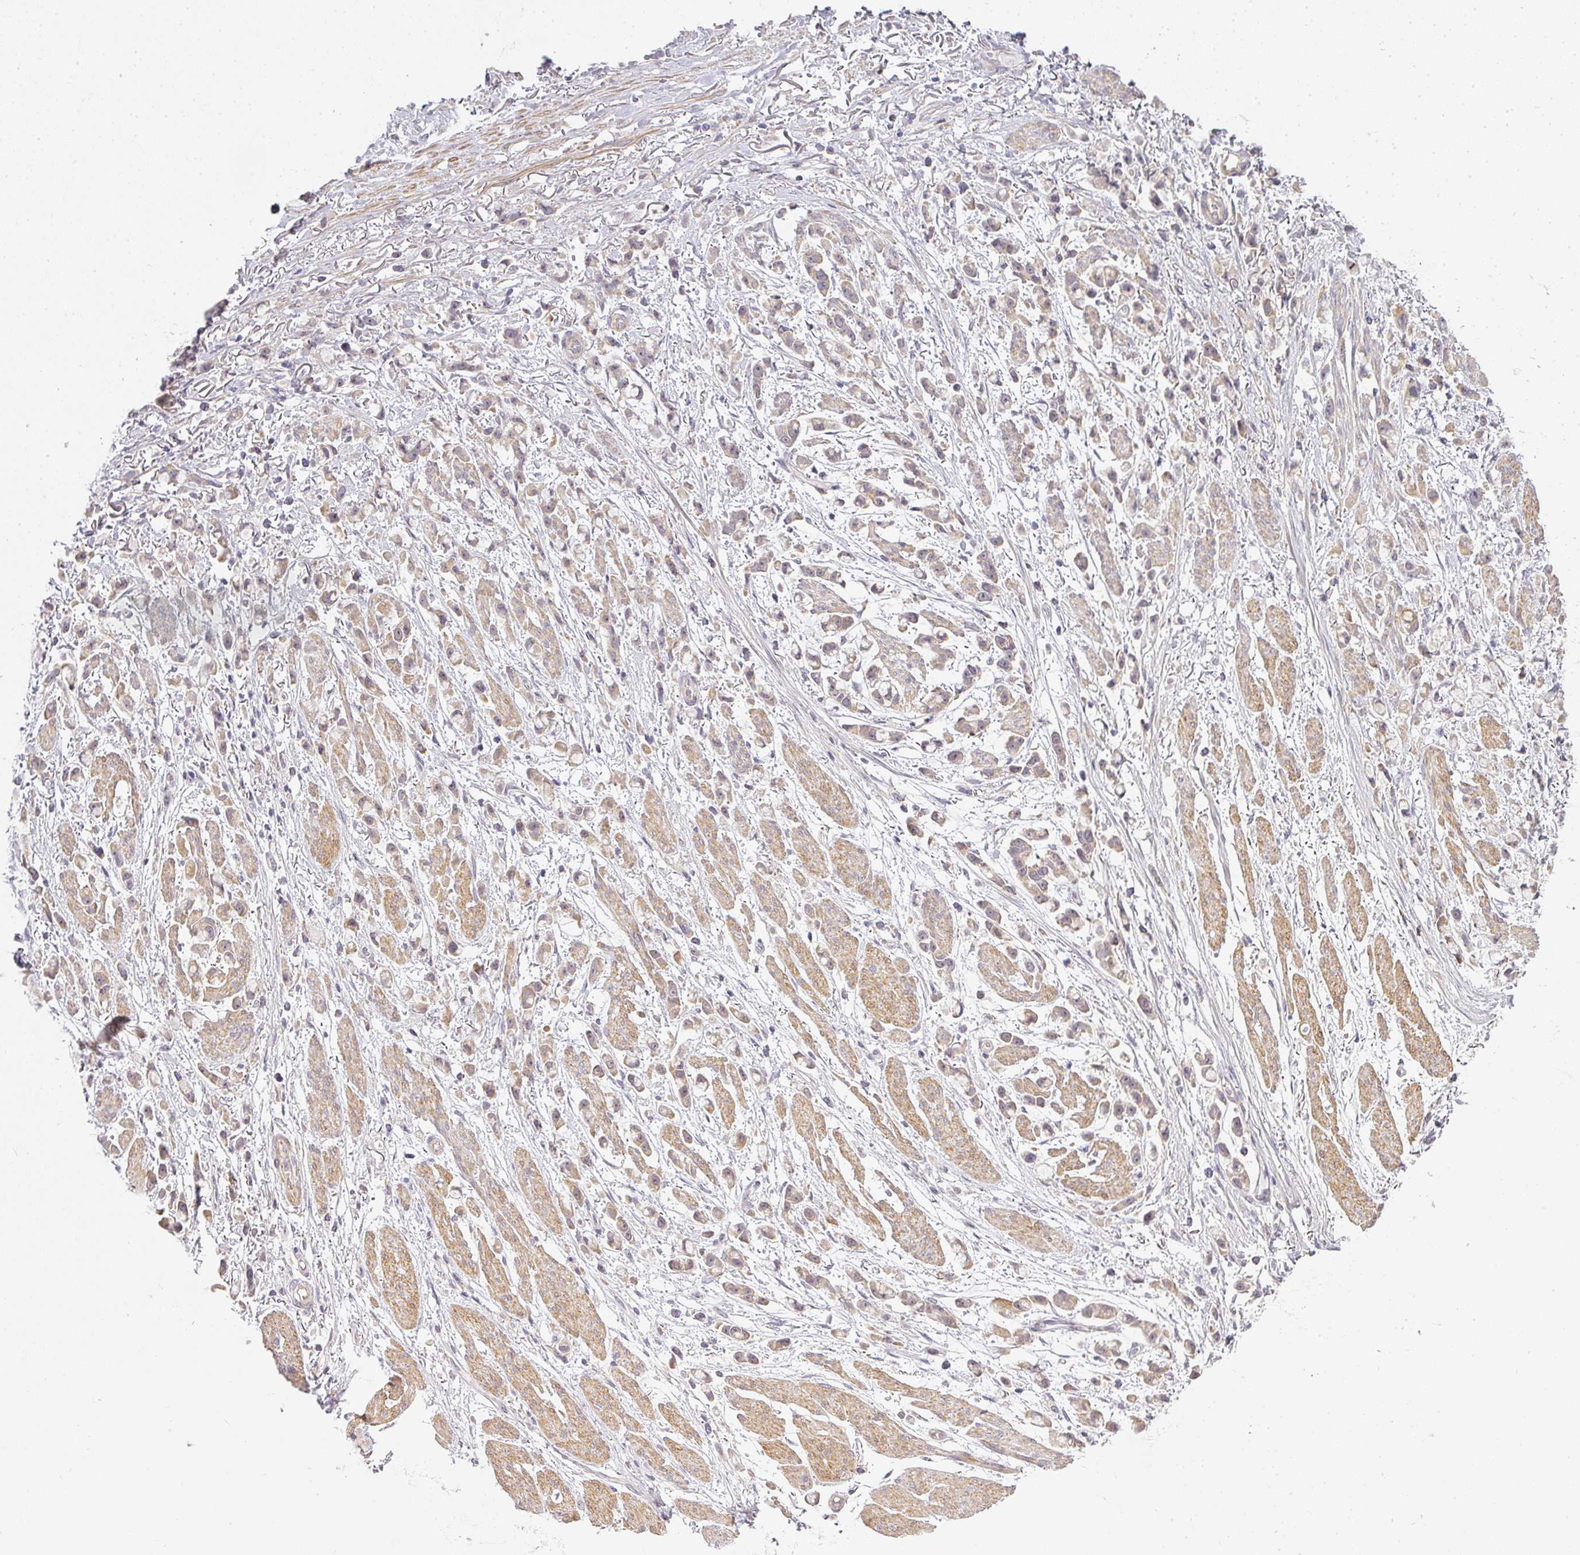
{"staining": {"intensity": "weak", "quantity": "<25%", "location": "cytoplasmic/membranous"}, "tissue": "stomach cancer", "cell_type": "Tumor cells", "image_type": "cancer", "snomed": [{"axis": "morphology", "description": "Adenocarcinoma, NOS"}, {"axis": "topography", "description": "Stomach"}], "caption": "The image shows no staining of tumor cells in adenocarcinoma (stomach).", "gene": "MED19", "patient": {"sex": "female", "age": 81}}